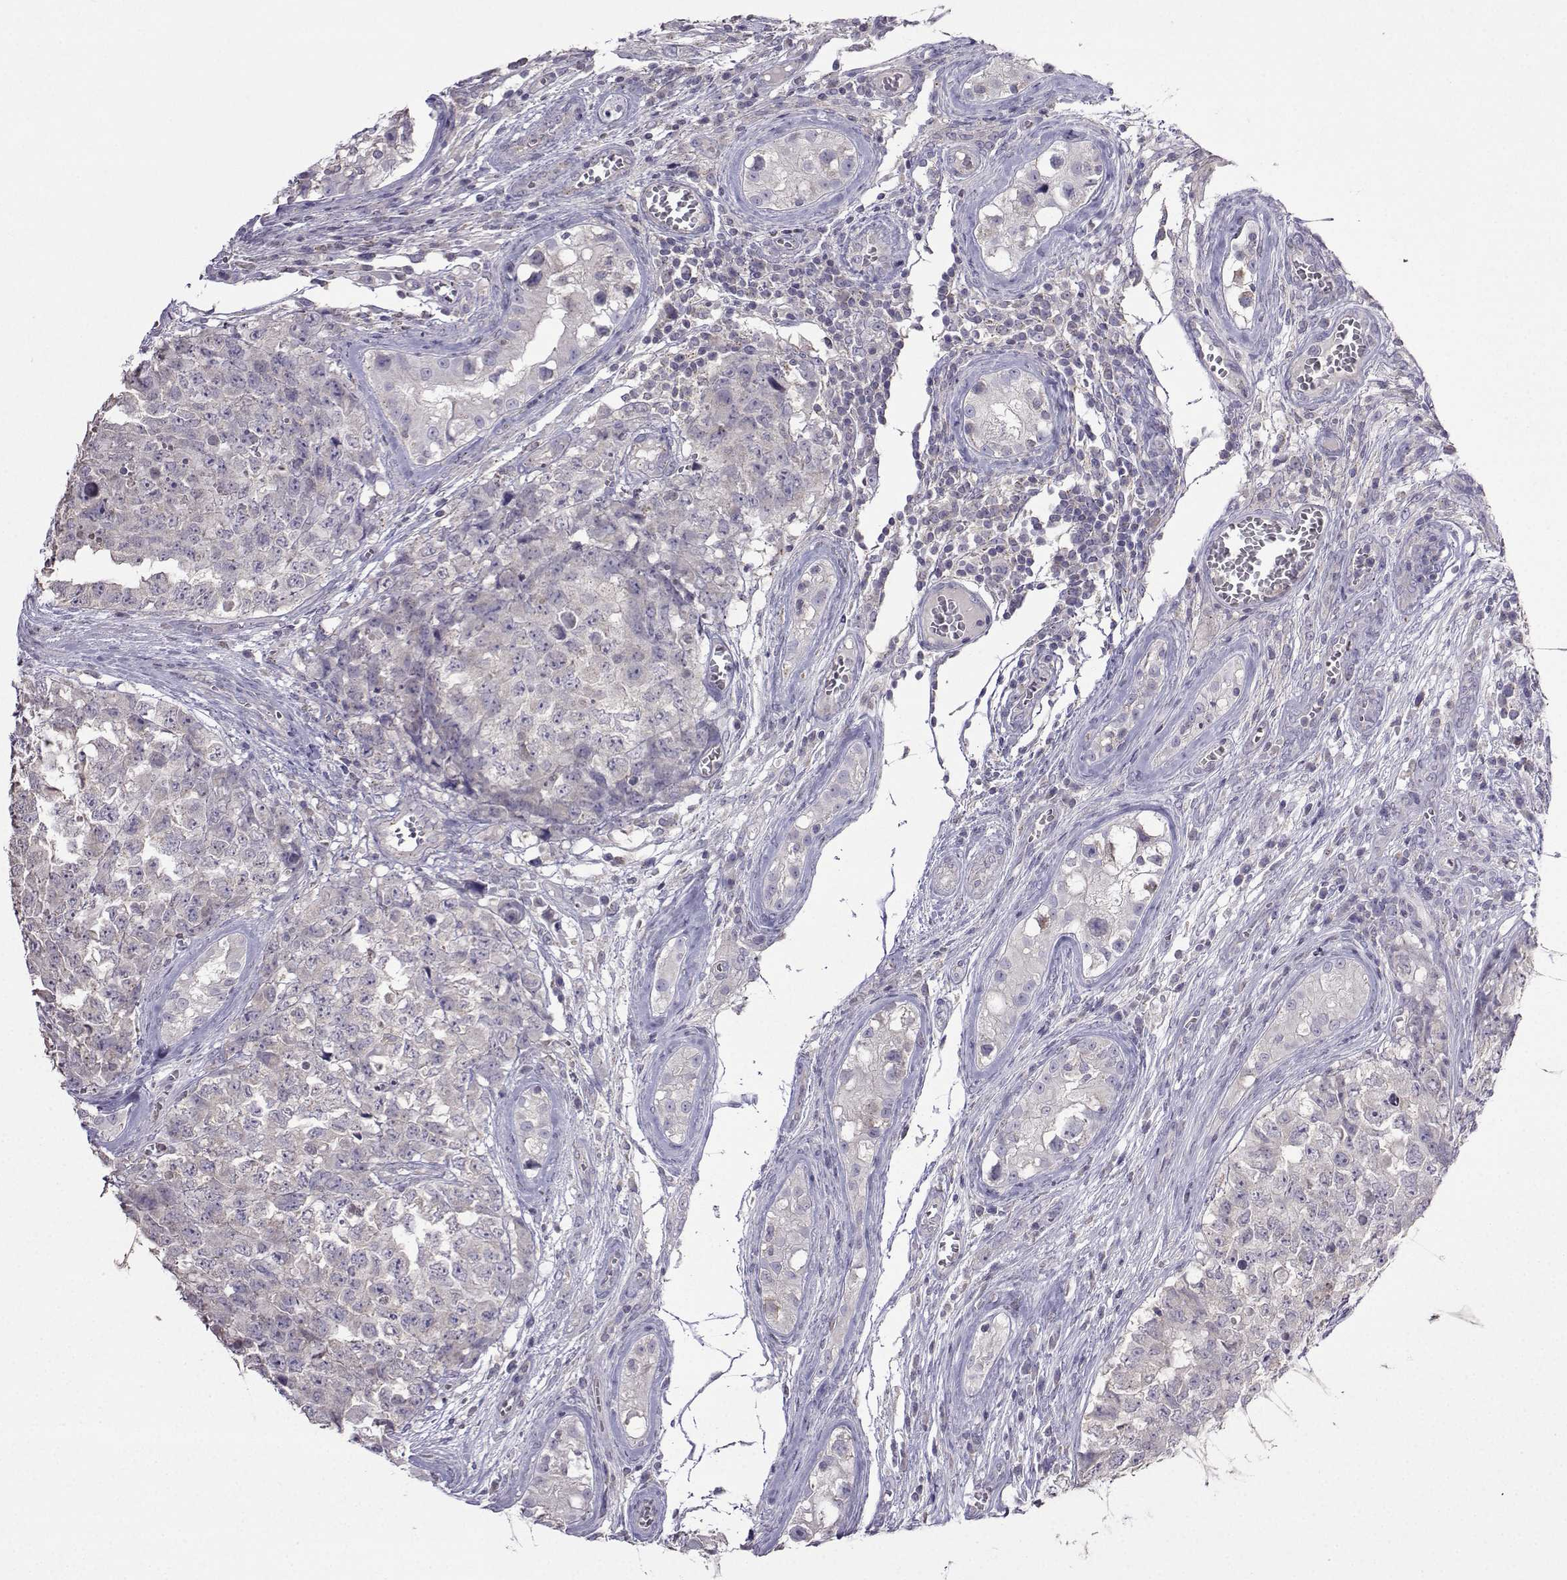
{"staining": {"intensity": "negative", "quantity": "none", "location": "none"}, "tissue": "testis cancer", "cell_type": "Tumor cells", "image_type": "cancer", "snomed": [{"axis": "morphology", "description": "Carcinoma, Embryonal, NOS"}, {"axis": "topography", "description": "Testis"}], "caption": "There is no significant positivity in tumor cells of embryonal carcinoma (testis).", "gene": "FCAMR", "patient": {"sex": "male", "age": 23}}